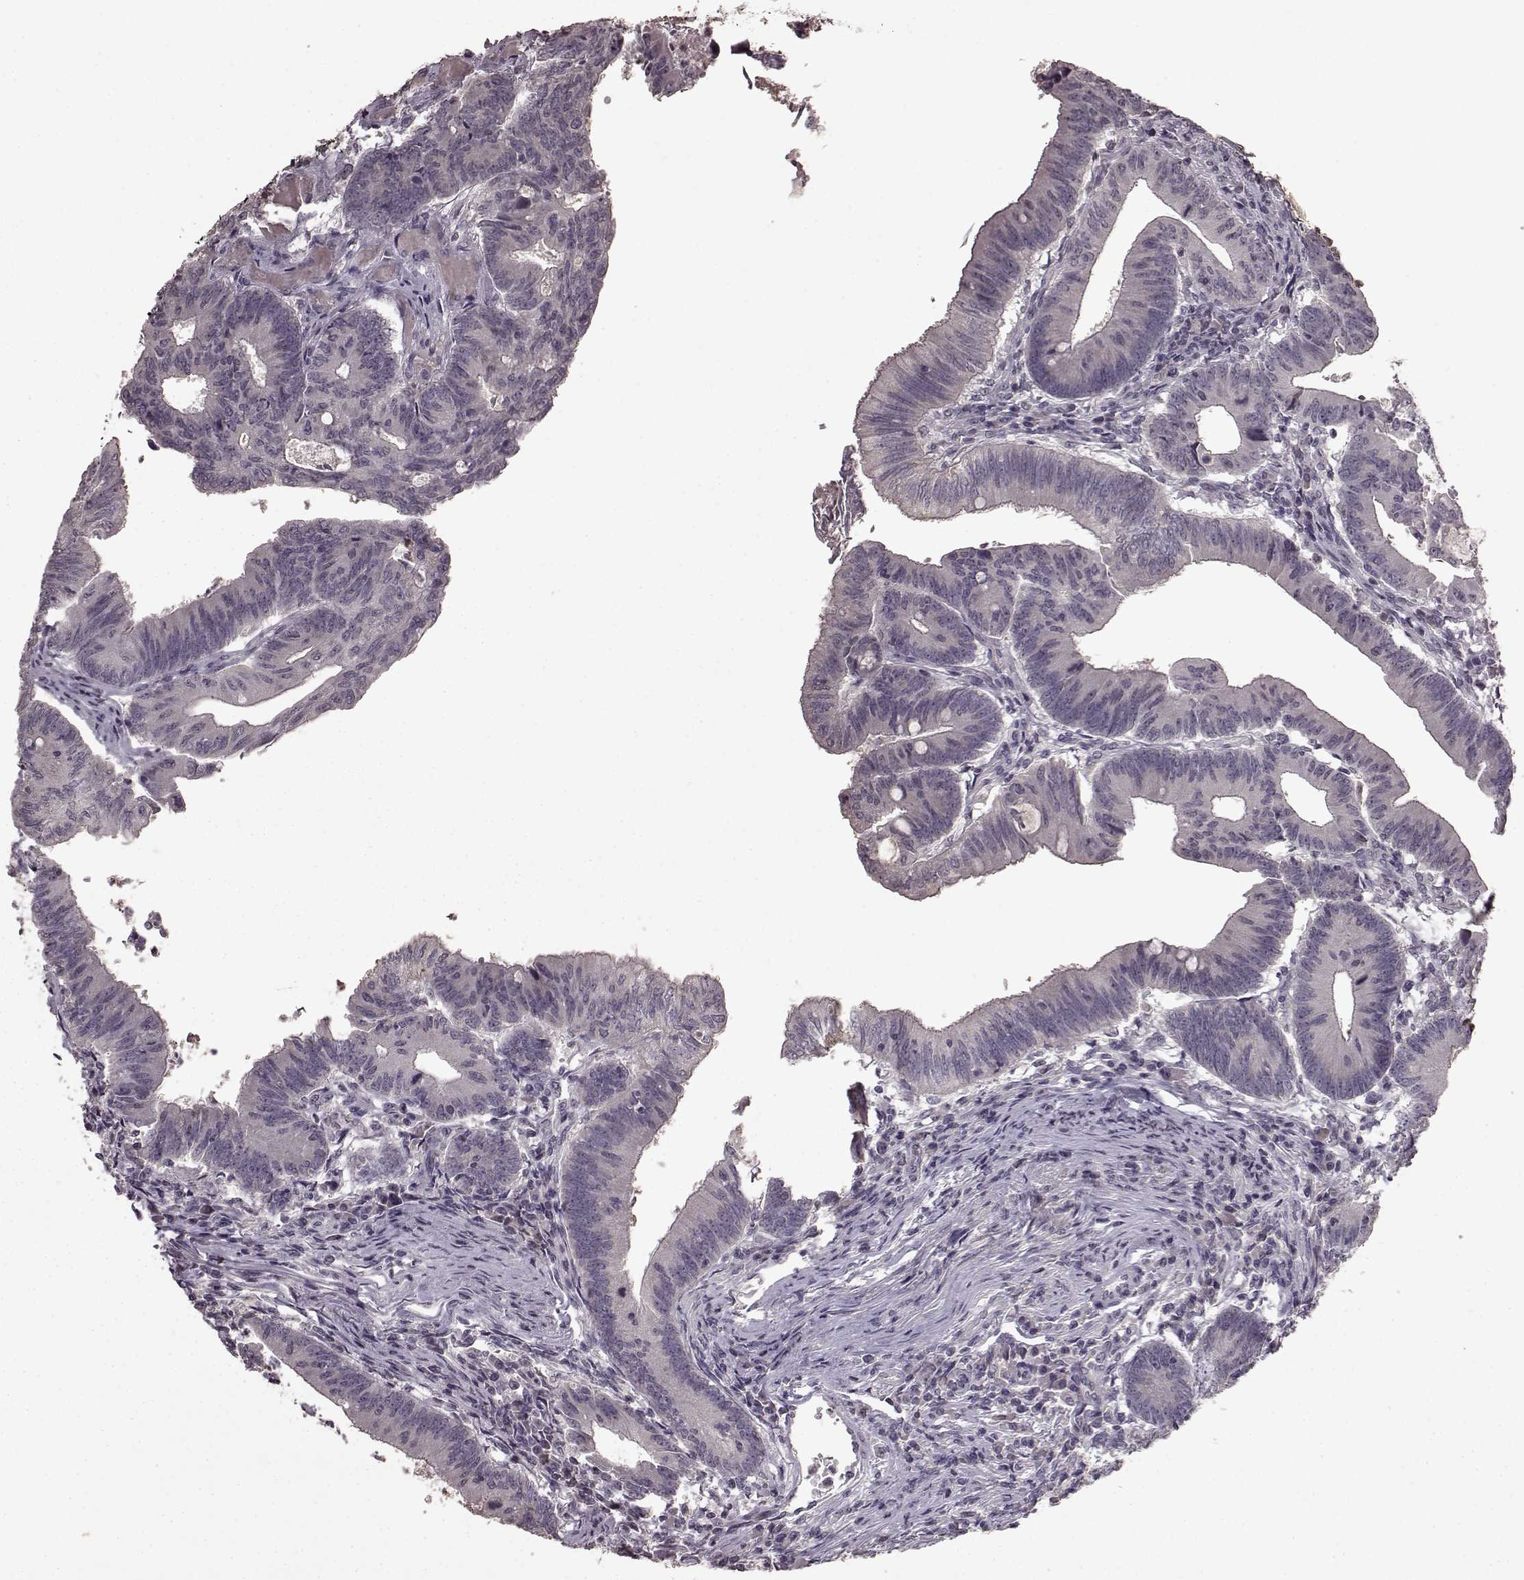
{"staining": {"intensity": "negative", "quantity": "none", "location": "none"}, "tissue": "colorectal cancer", "cell_type": "Tumor cells", "image_type": "cancer", "snomed": [{"axis": "morphology", "description": "Adenocarcinoma, NOS"}, {"axis": "topography", "description": "Colon"}], "caption": "IHC image of human adenocarcinoma (colorectal) stained for a protein (brown), which reveals no expression in tumor cells. (Brightfield microscopy of DAB immunohistochemistry (IHC) at high magnification).", "gene": "LHB", "patient": {"sex": "female", "age": 70}}